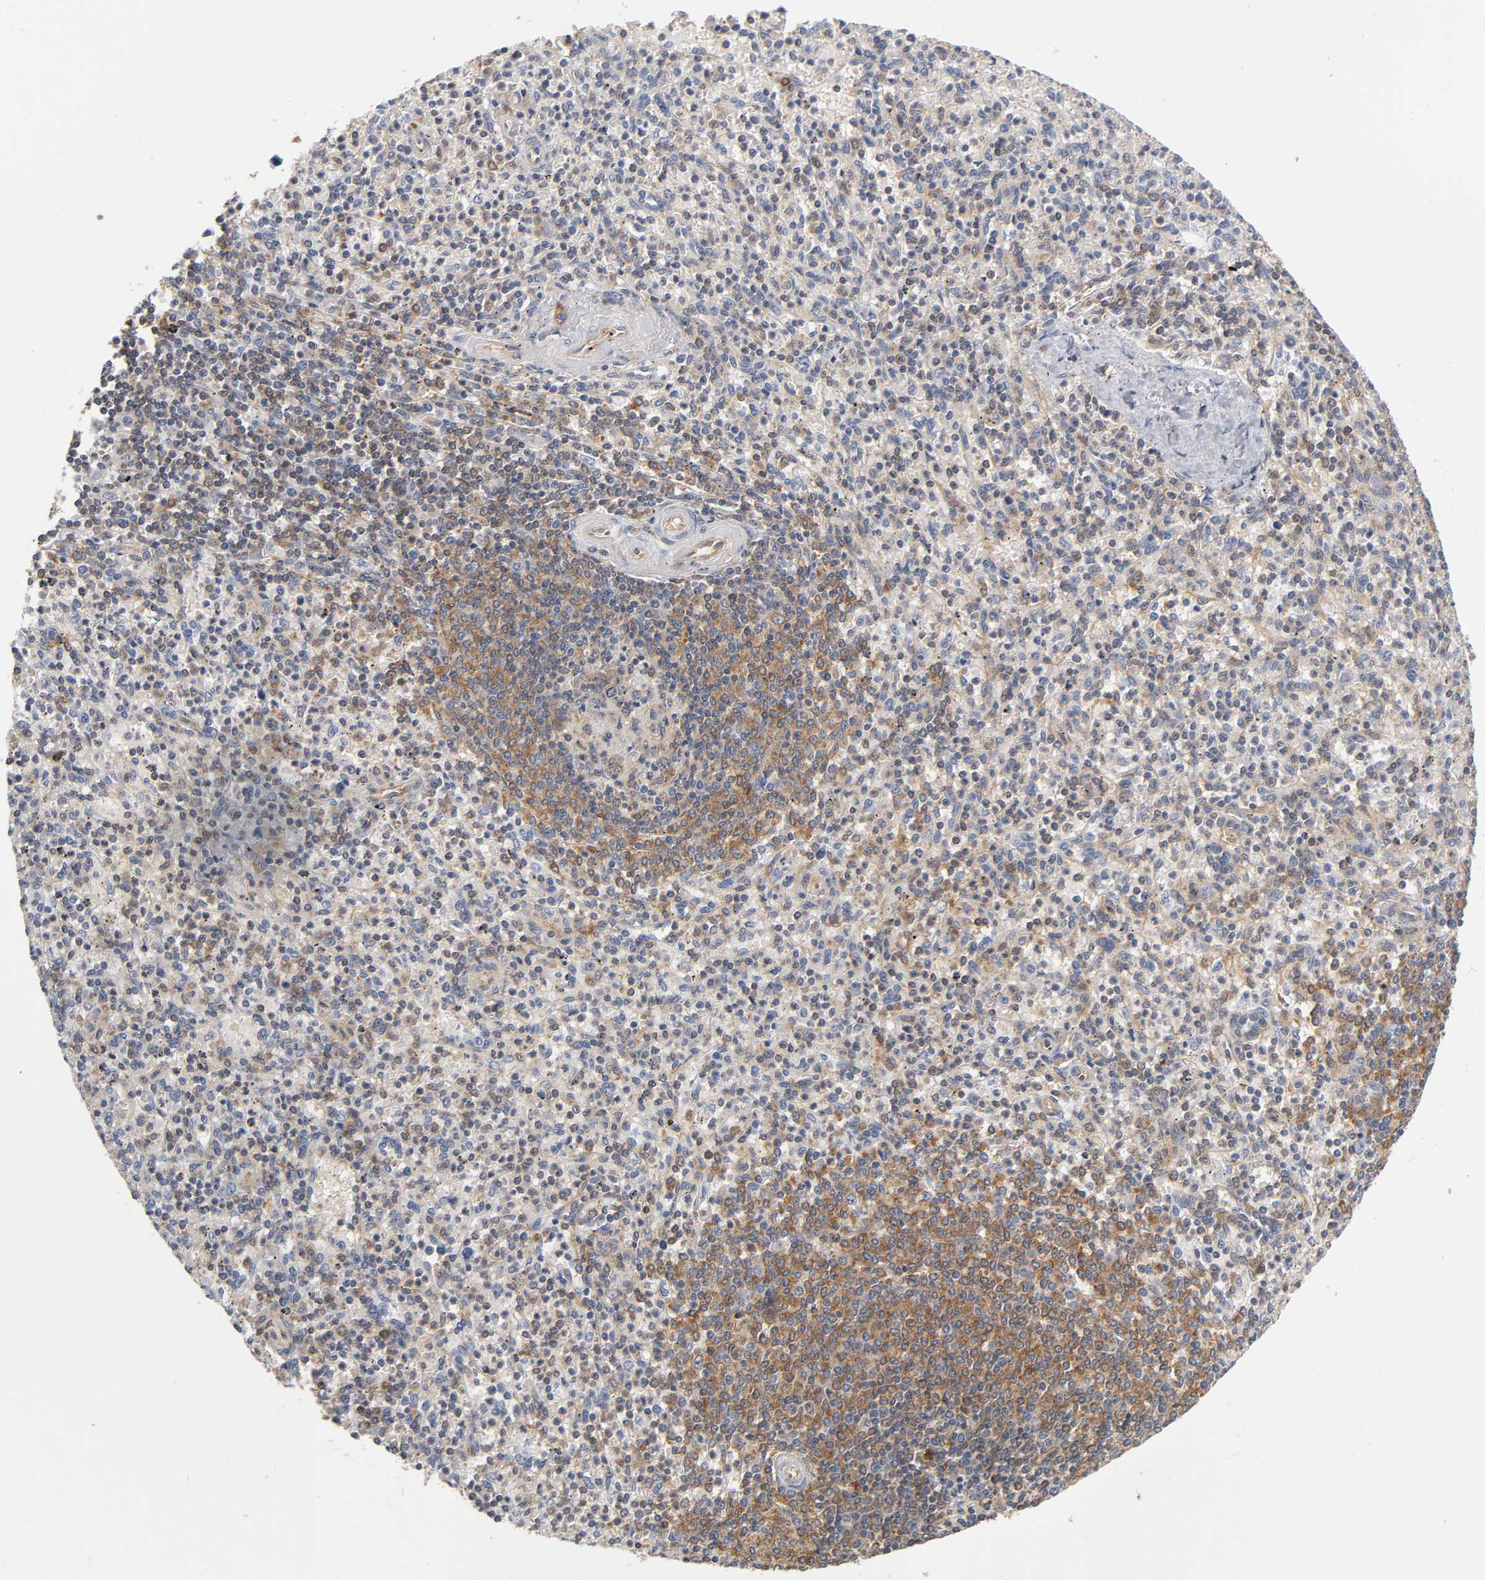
{"staining": {"intensity": "weak", "quantity": ">75%", "location": "cytoplasmic/membranous"}, "tissue": "spleen", "cell_type": "Cells in red pulp", "image_type": "normal", "snomed": [{"axis": "morphology", "description": "Normal tissue, NOS"}, {"axis": "topography", "description": "Spleen"}], "caption": "Immunohistochemistry (IHC) of normal human spleen demonstrates low levels of weak cytoplasmic/membranous staining in about >75% of cells in red pulp. (DAB (3,3'-diaminobenzidine) IHC with brightfield microscopy, high magnification).", "gene": "PAFAH1B1", "patient": {"sex": "male", "age": 72}}